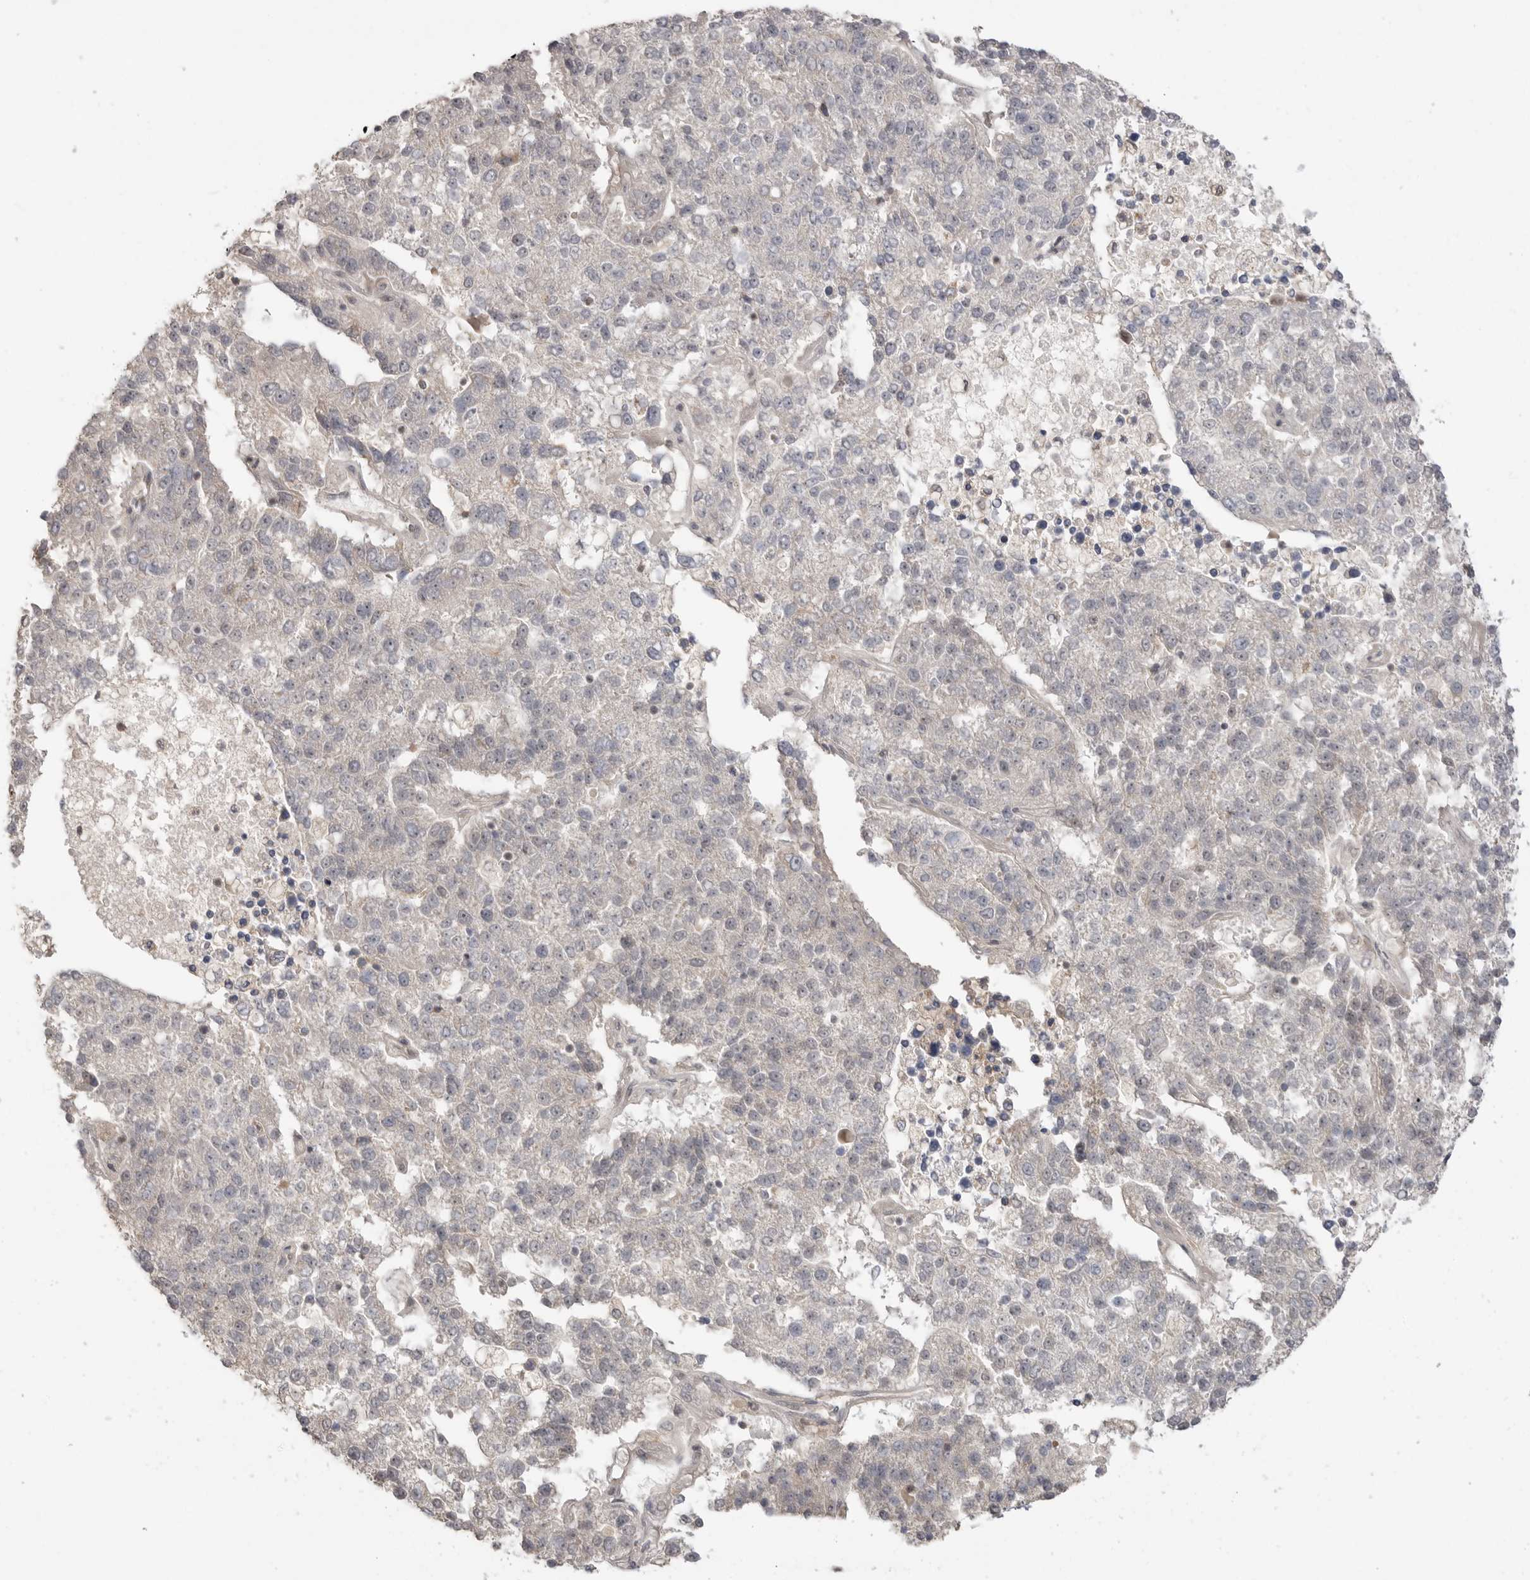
{"staining": {"intensity": "negative", "quantity": "none", "location": "none"}, "tissue": "pancreatic cancer", "cell_type": "Tumor cells", "image_type": "cancer", "snomed": [{"axis": "morphology", "description": "Adenocarcinoma, NOS"}, {"axis": "topography", "description": "Pancreas"}], "caption": "High power microscopy micrograph of an immunohistochemistry (IHC) micrograph of pancreatic cancer, revealing no significant positivity in tumor cells.", "gene": "ALKAL1", "patient": {"sex": "female", "age": 61}}